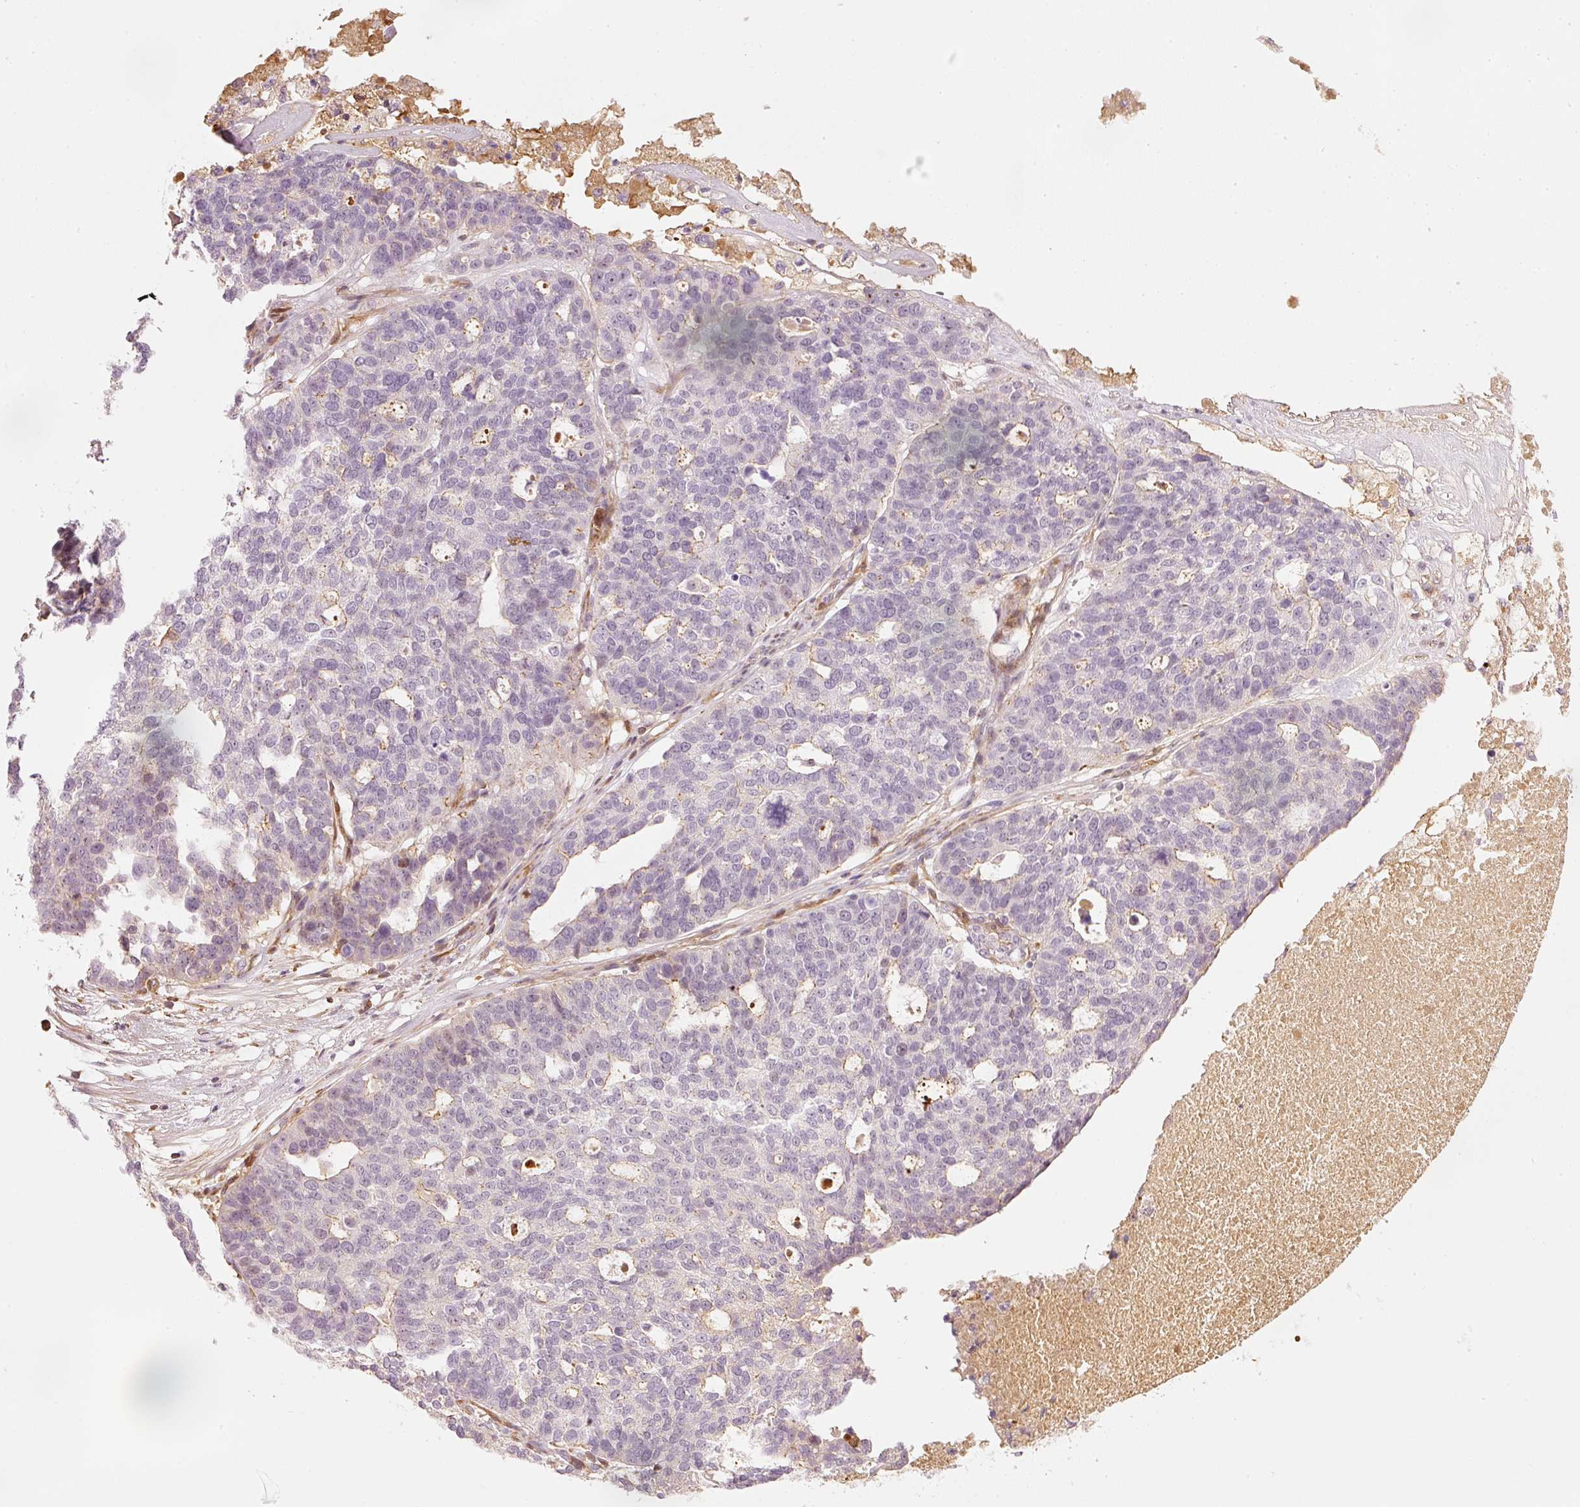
{"staining": {"intensity": "moderate", "quantity": "<25%", "location": "cytoplasmic/membranous"}, "tissue": "ovarian cancer", "cell_type": "Tumor cells", "image_type": "cancer", "snomed": [{"axis": "morphology", "description": "Cystadenocarcinoma, serous, NOS"}, {"axis": "topography", "description": "Ovary"}], "caption": "Immunohistochemical staining of human serous cystadenocarcinoma (ovarian) displays low levels of moderate cytoplasmic/membranous protein positivity in approximately <25% of tumor cells.", "gene": "VCAM1", "patient": {"sex": "female", "age": 59}}